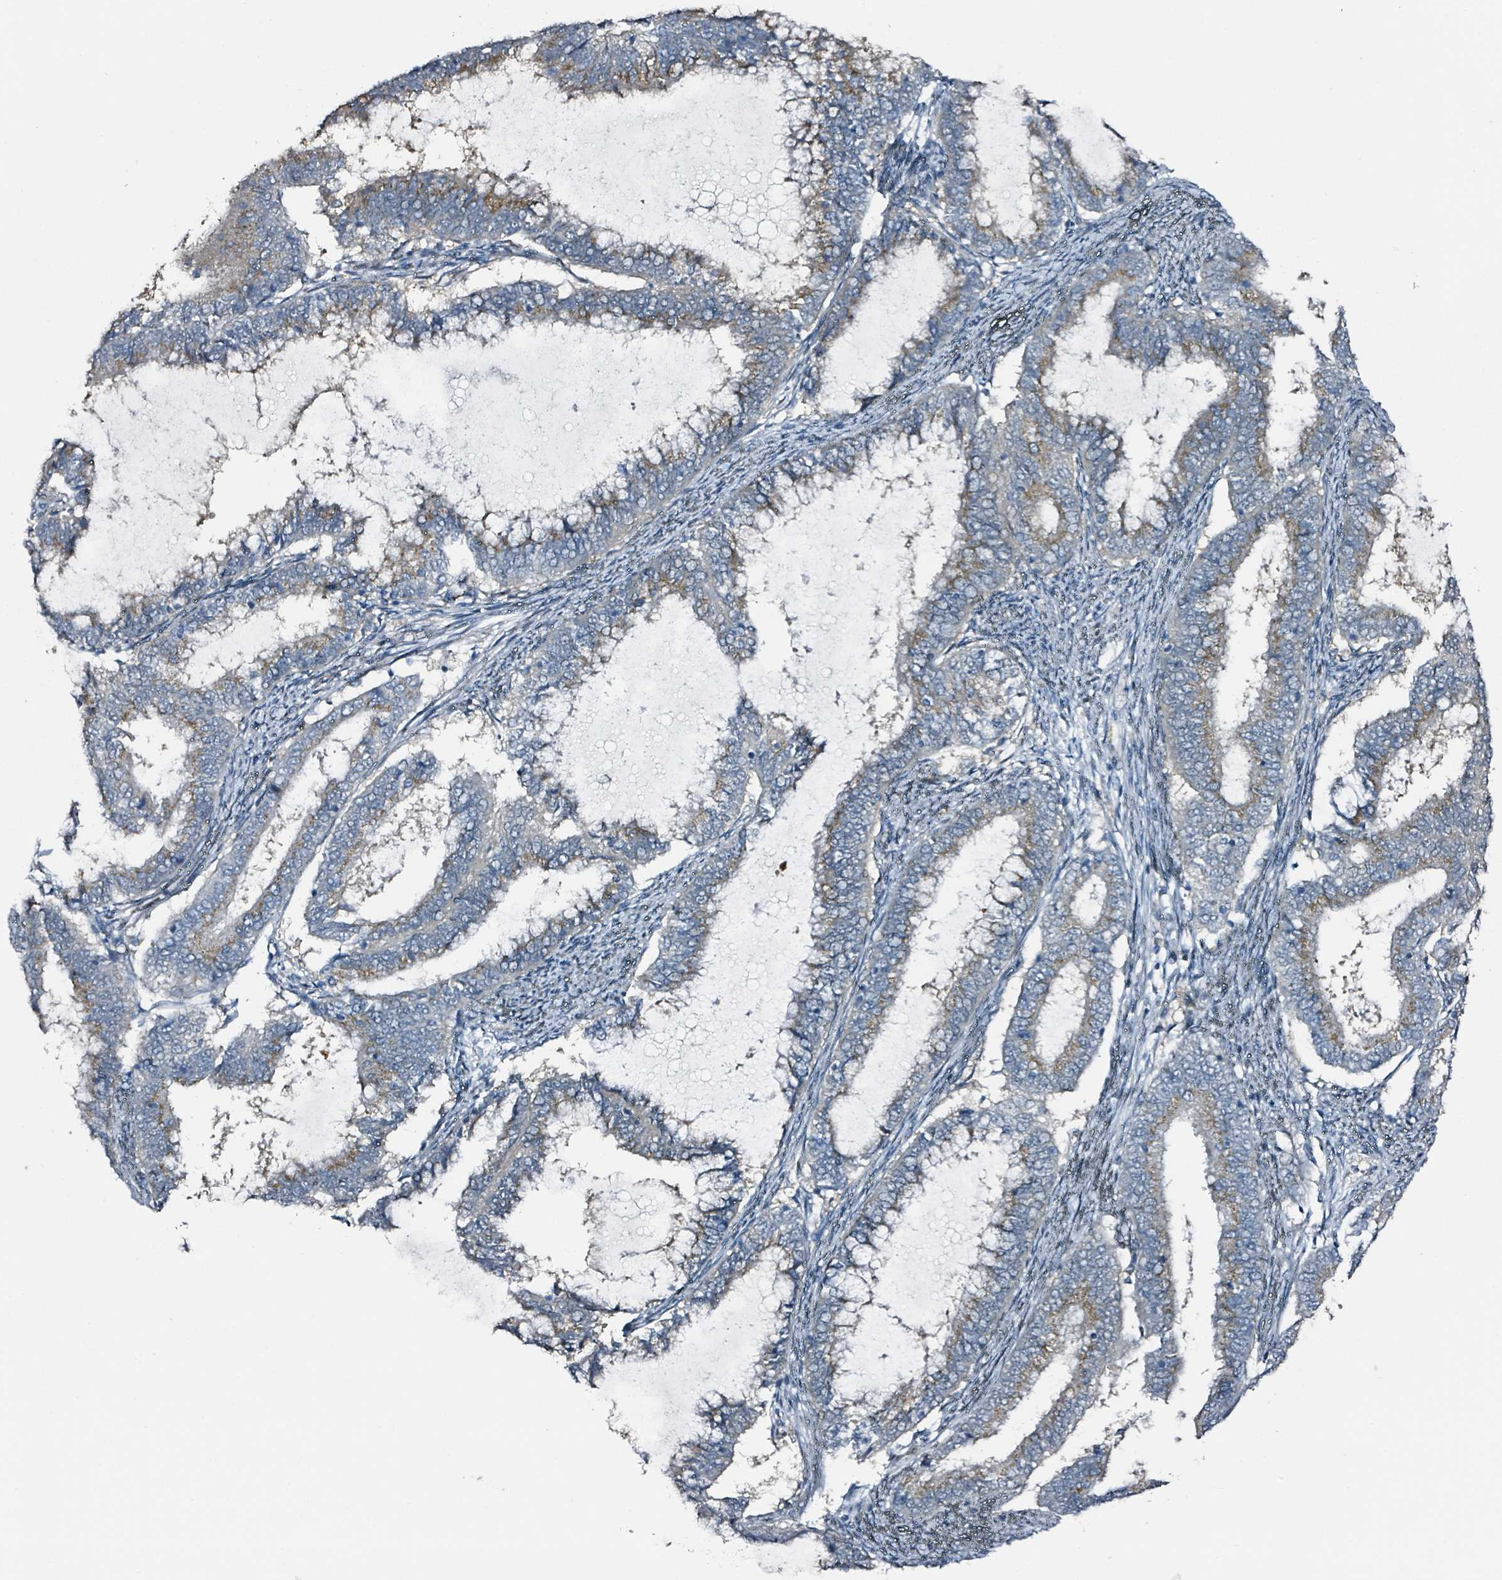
{"staining": {"intensity": "moderate", "quantity": "<25%", "location": "cytoplasmic/membranous"}, "tissue": "endometrial cancer", "cell_type": "Tumor cells", "image_type": "cancer", "snomed": [{"axis": "morphology", "description": "Adenocarcinoma, NOS"}, {"axis": "topography", "description": "Endometrium"}], "caption": "DAB (3,3'-diaminobenzidine) immunohistochemical staining of human endometrial adenocarcinoma shows moderate cytoplasmic/membranous protein staining in about <25% of tumor cells.", "gene": "B3GAT3", "patient": {"sex": "female", "age": 51}}